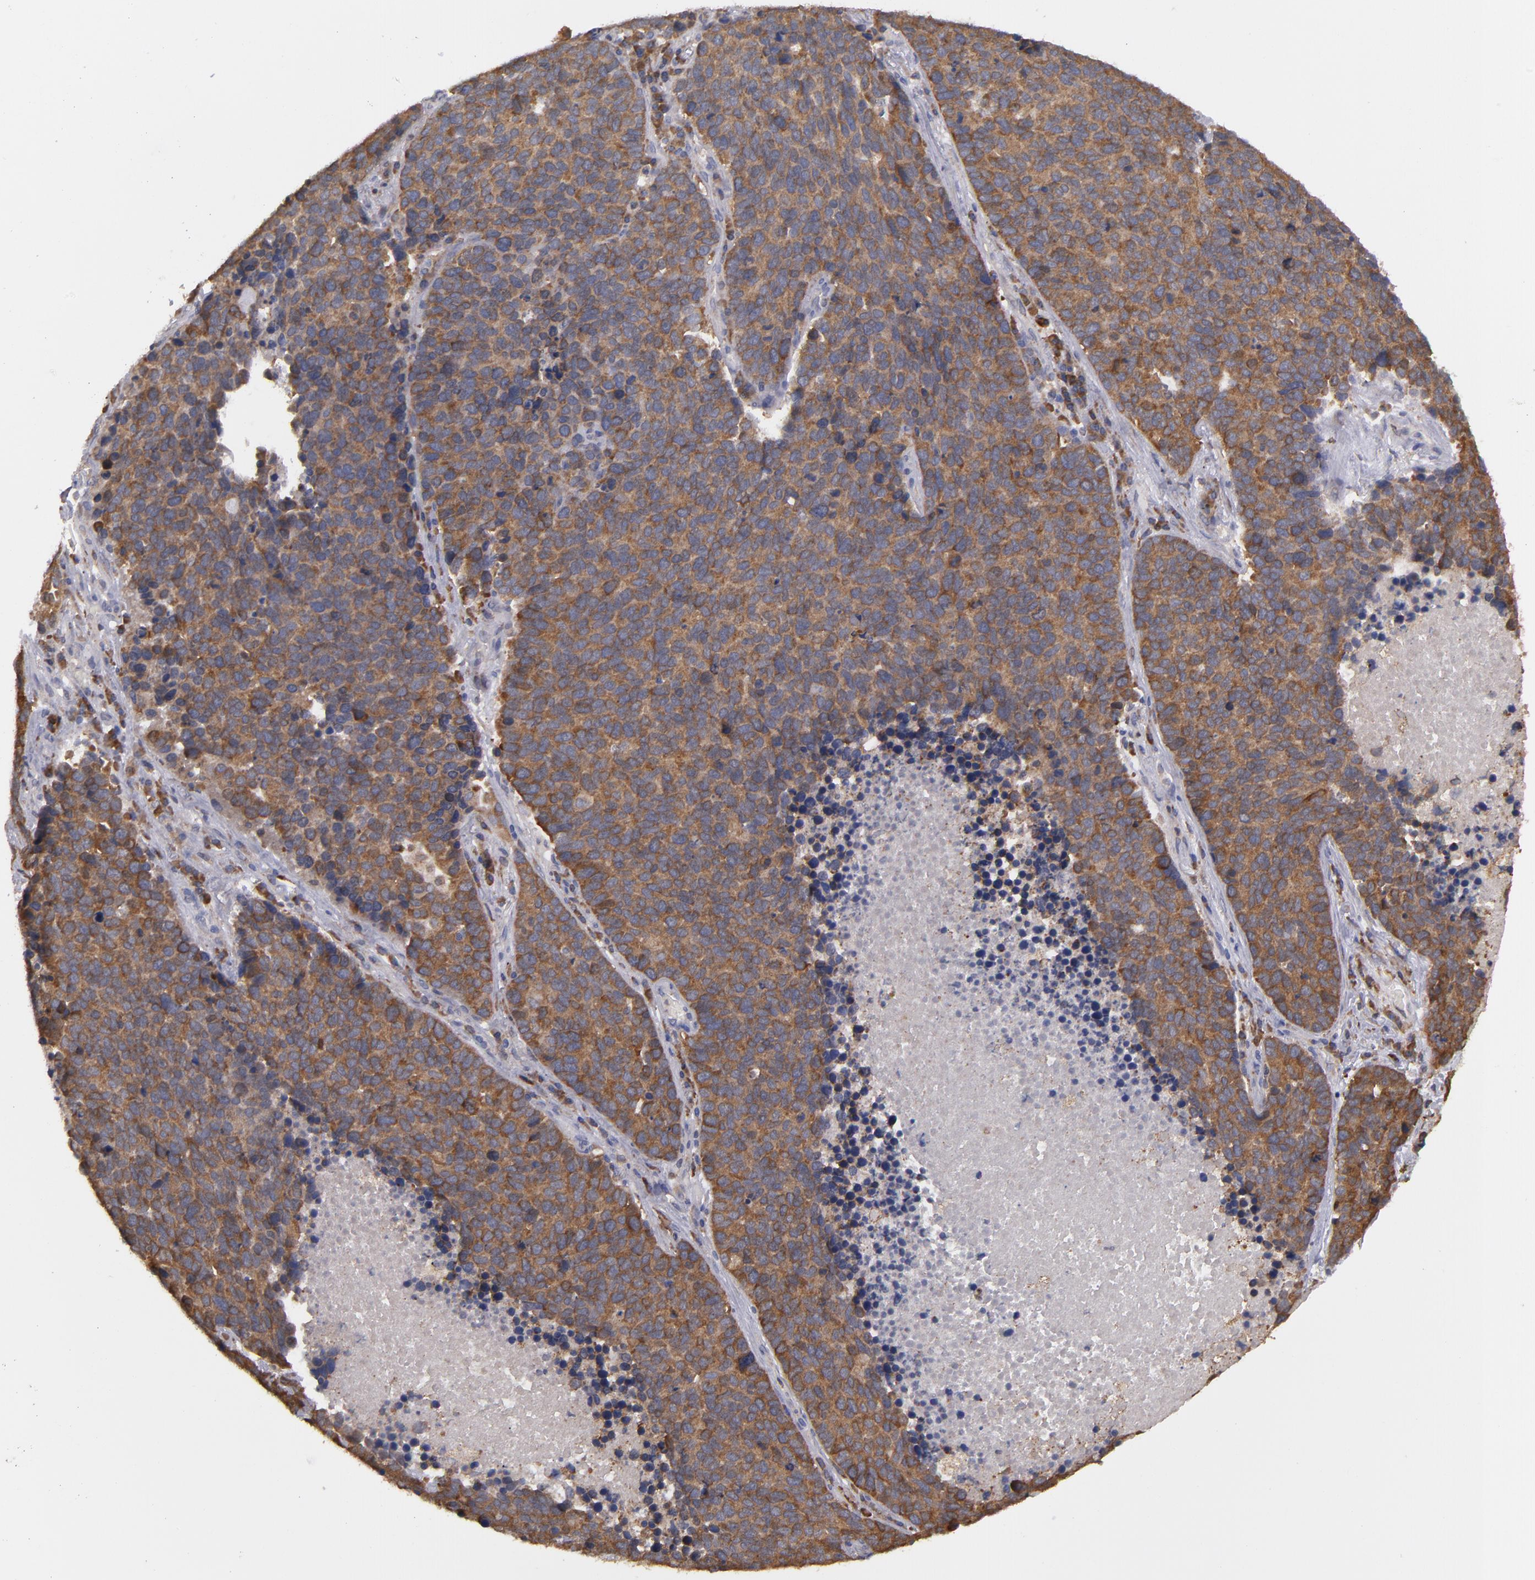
{"staining": {"intensity": "strong", "quantity": ">75%", "location": "cytoplasmic/membranous"}, "tissue": "lung cancer", "cell_type": "Tumor cells", "image_type": "cancer", "snomed": [{"axis": "morphology", "description": "Neoplasm, malignant, NOS"}, {"axis": "topography", "description": "Lung"}], "caption": "Protein staining shows strong cytoplasmic/membranous expression in about >75% of tumor cells in lung neoplasm (malignant).", "gene": "MTHFD1", "patient": {"sex": "female", "age": 75}}